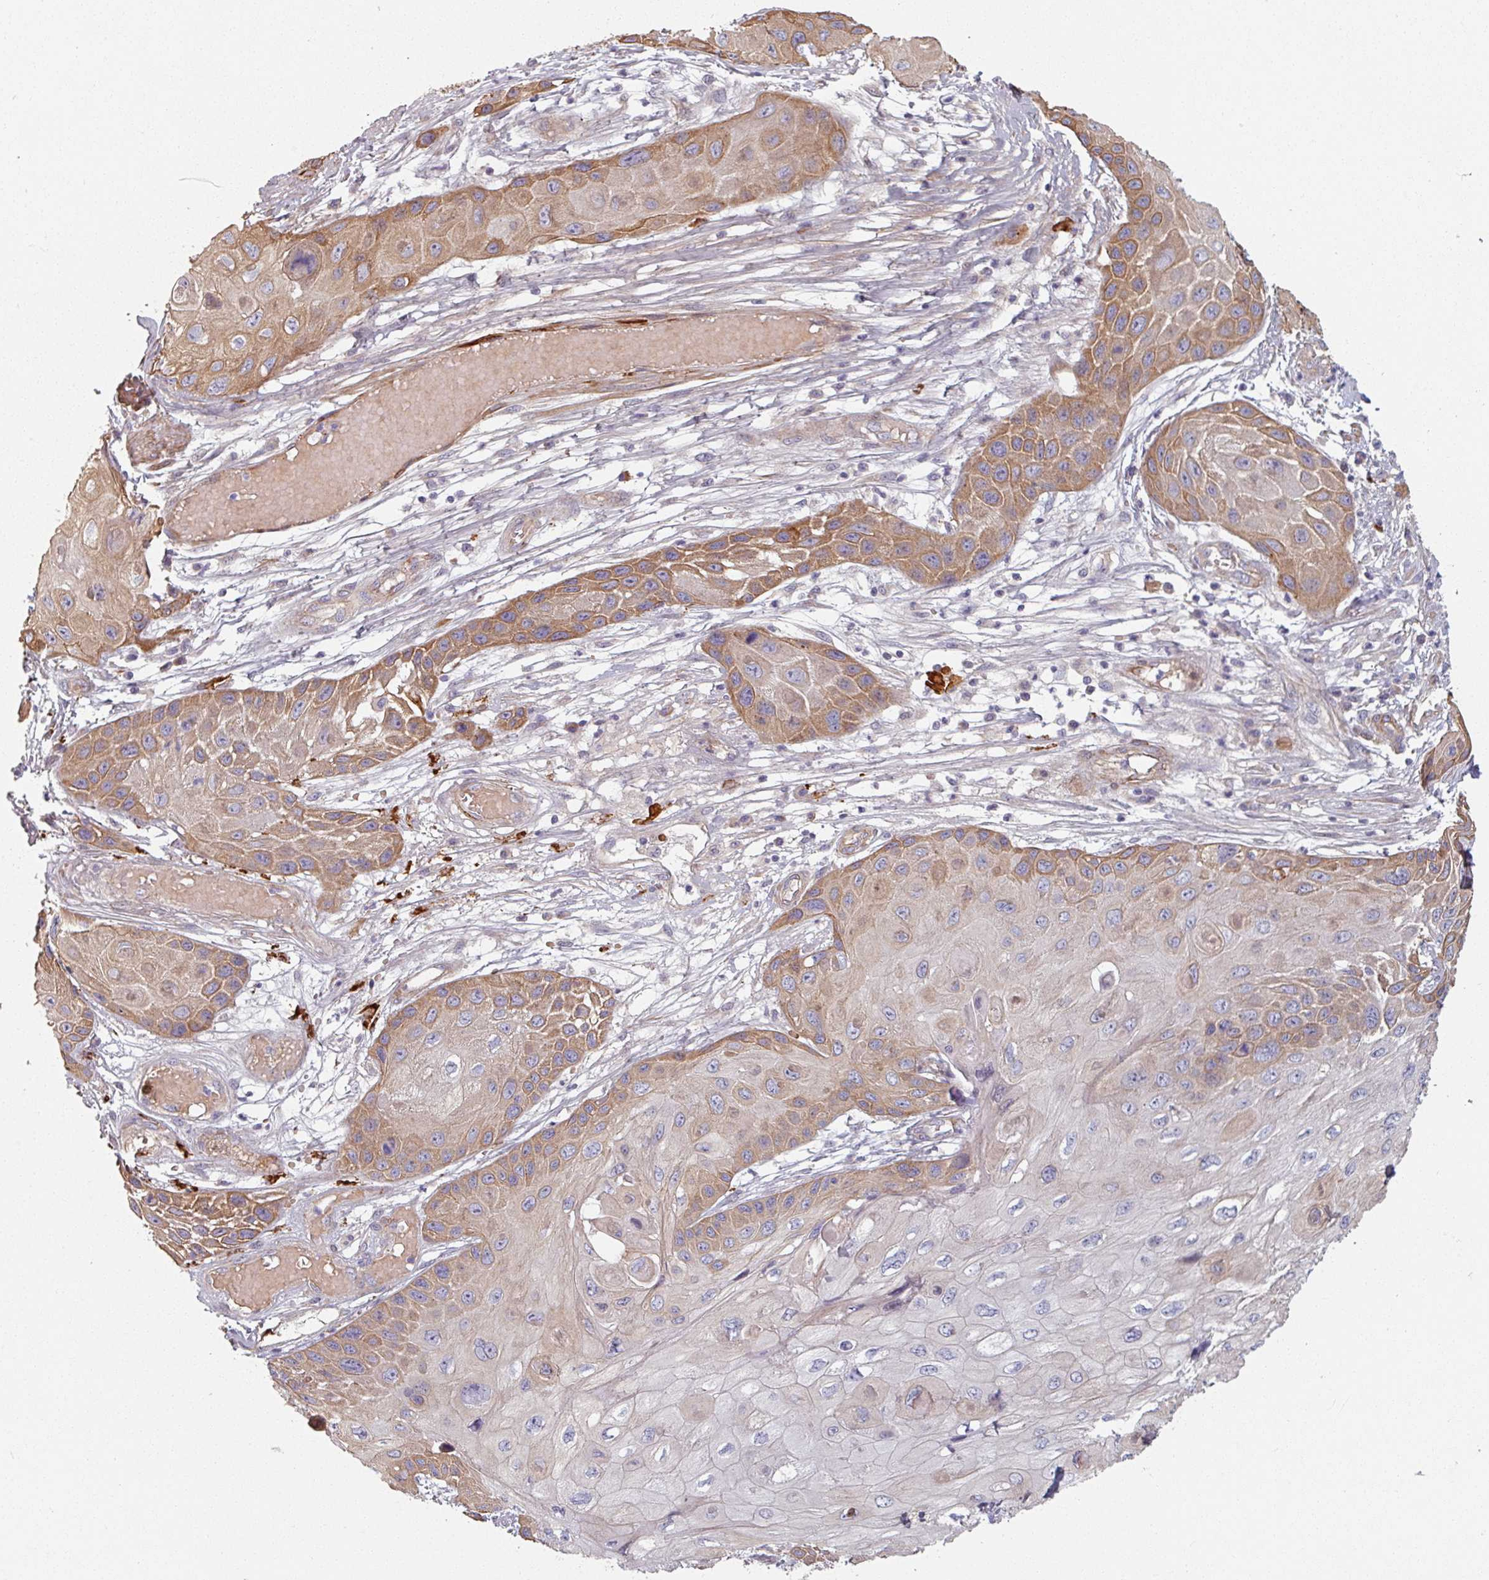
{"staining": {"intensity": "moderate", "quantity": "25%-75%", "location": "cytoplasmic/membranous"}, "tissue": "skin cancer", "cell_type": "Tumor cells", "image_type": "cancer", "snomed": [{"axis": "morphology", "description": "Squamous cell carcinoma, NOS"}, {"axis": "topography", "description": "Skin"}, {"axis": "topography", "description": "Vulva"}], "caption": "A high-resolution photomicrograph shows immunohistochemistry staining of skin squamous cell carcinoma, which reveals moderate cytoplasmic/membranous staining in about 25%-75% of tumor cells. The staining was performed using DAB (3,3'-diaminobenzidine) to visualize the protein expression in brown, while the nuclei were stained in blue with hematoxylin (Magnification: 20x).", "gene": "C4BPB", "patient": {"sex": "female", "age": 44}}